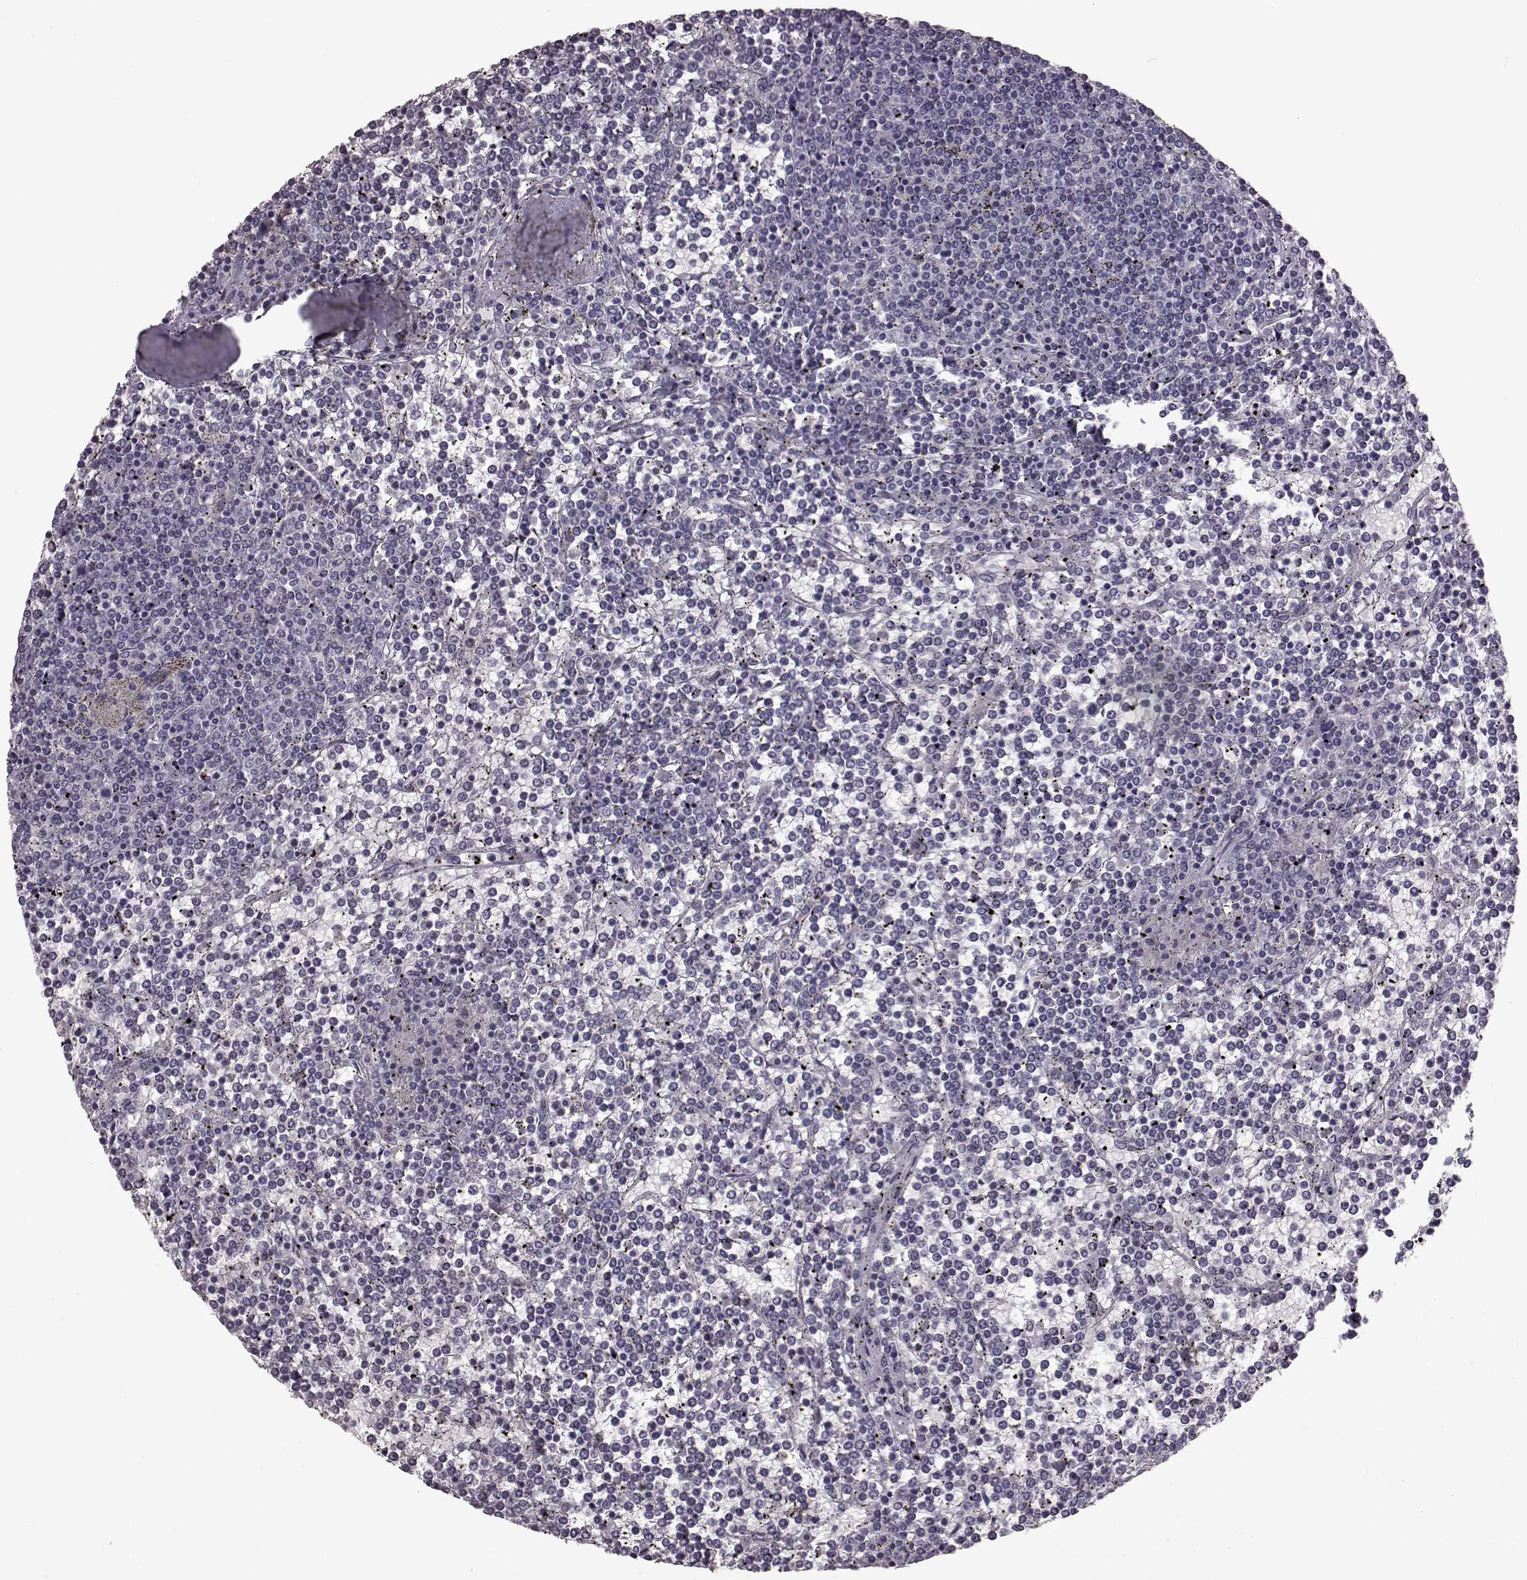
{"staining": {"intensity": "negative", "quantity": "none", "location": "none"}, "tissue": "lymphoma", "cell_type": "Tumor cells", "image_type": "cancer", "snomed": [{"axis": "morphology", "description": "Malignant lymphoma, non-Hodgkin's type, Low grade"}, {"axis": "topography", "description": "Spleen"}], "caption": "Immunohistochemical staining of human lymphoma demonstrates no significant positivity in tumor cells. The staining is performed using DAB brown chromogen with nuclei counter-stained in using hematoxylin.", "gene": "TSKS", "patient": {"sex": "female", "age": 19}}